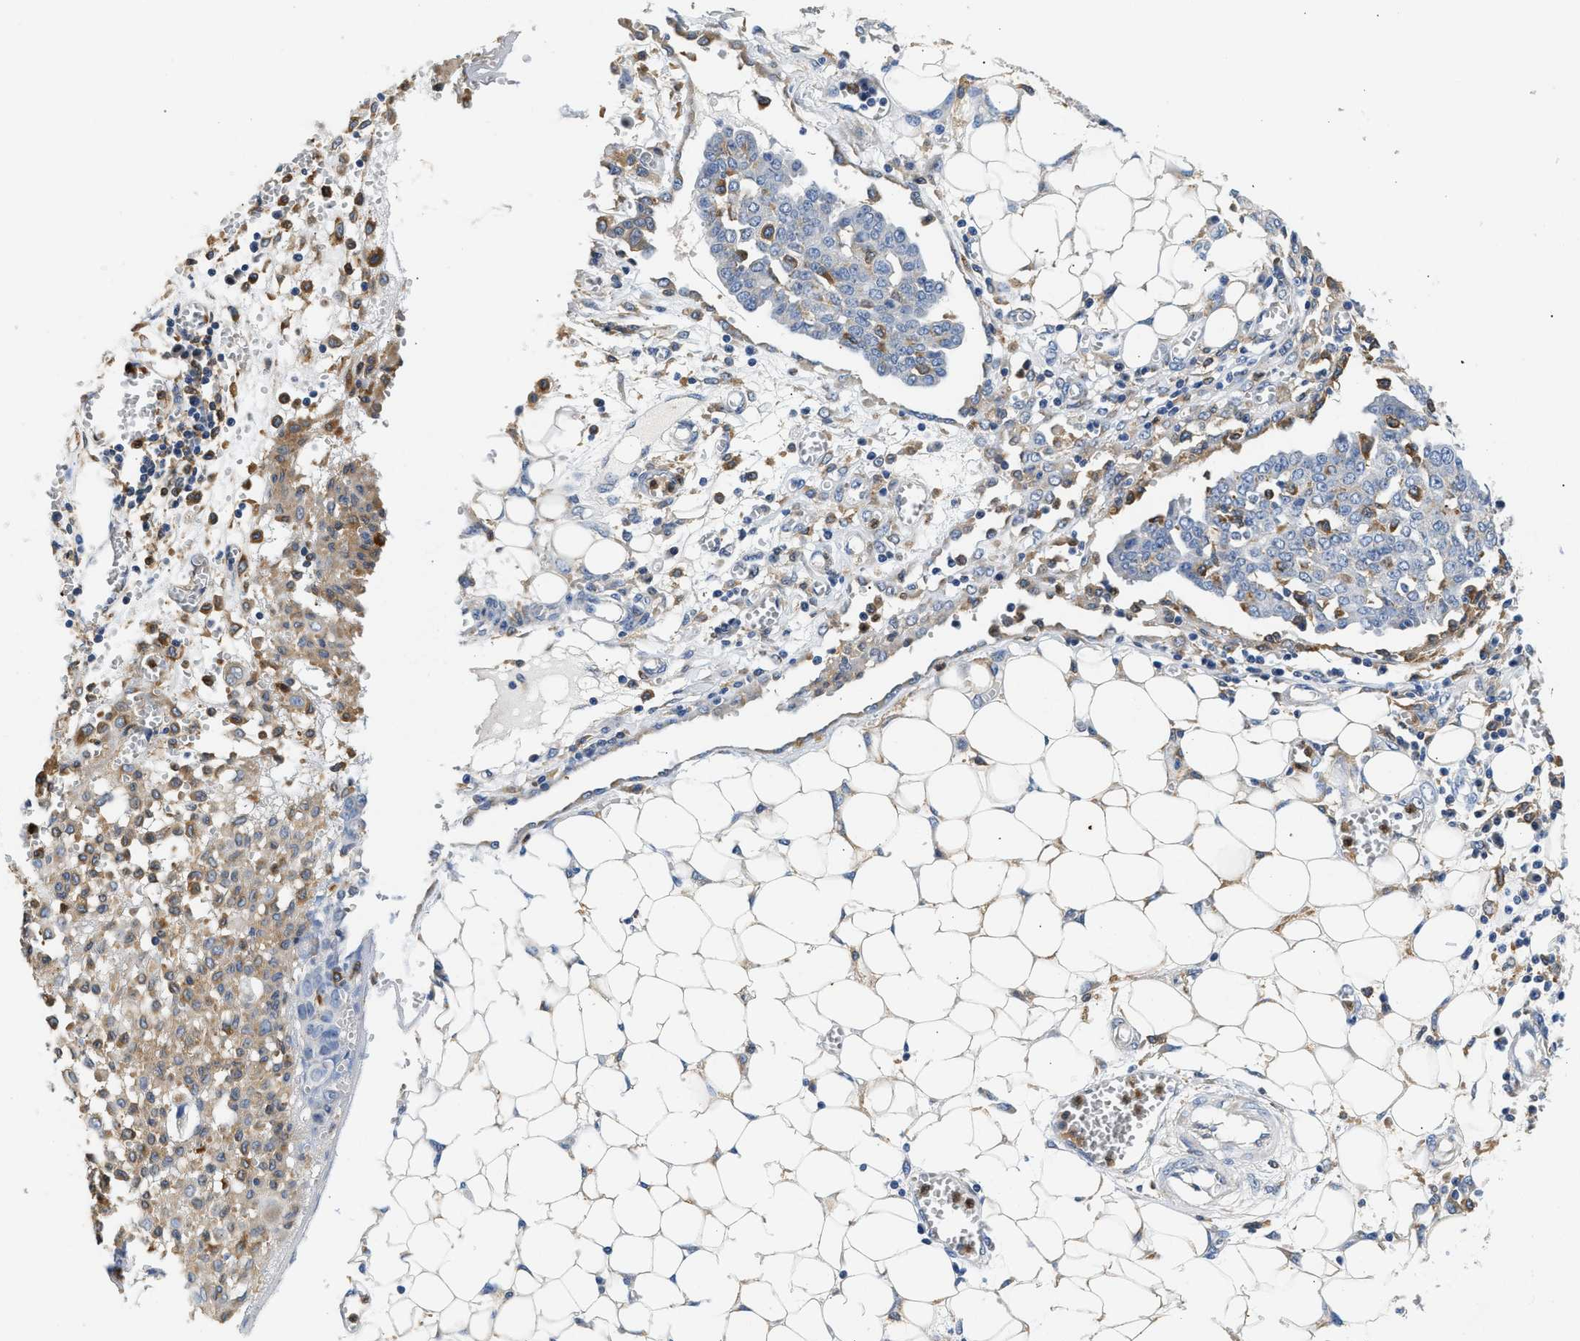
{"staining": {"intensity": "negative", "quantity": "none", "location": "none"}, "tissue": "ovarian cancer", "cell_type": "Tumor cells", "image_type": "cancer", "snomed": [{"axis": "morphology", "description": "Cystadenocarcinoma, serous, NOS"}, {"axis": "topography", "description": "Soft tissue"}, {"axis": "topography", "description": "Ovary"}], "caption": "Immunohistochemistry micrograph of neoplastic tissue: ovarian cancer stained with DAB shows no significant protein staining in tumor cells.", "gene": "RAB31", "patient": {"sex": "female", "age": 57}}